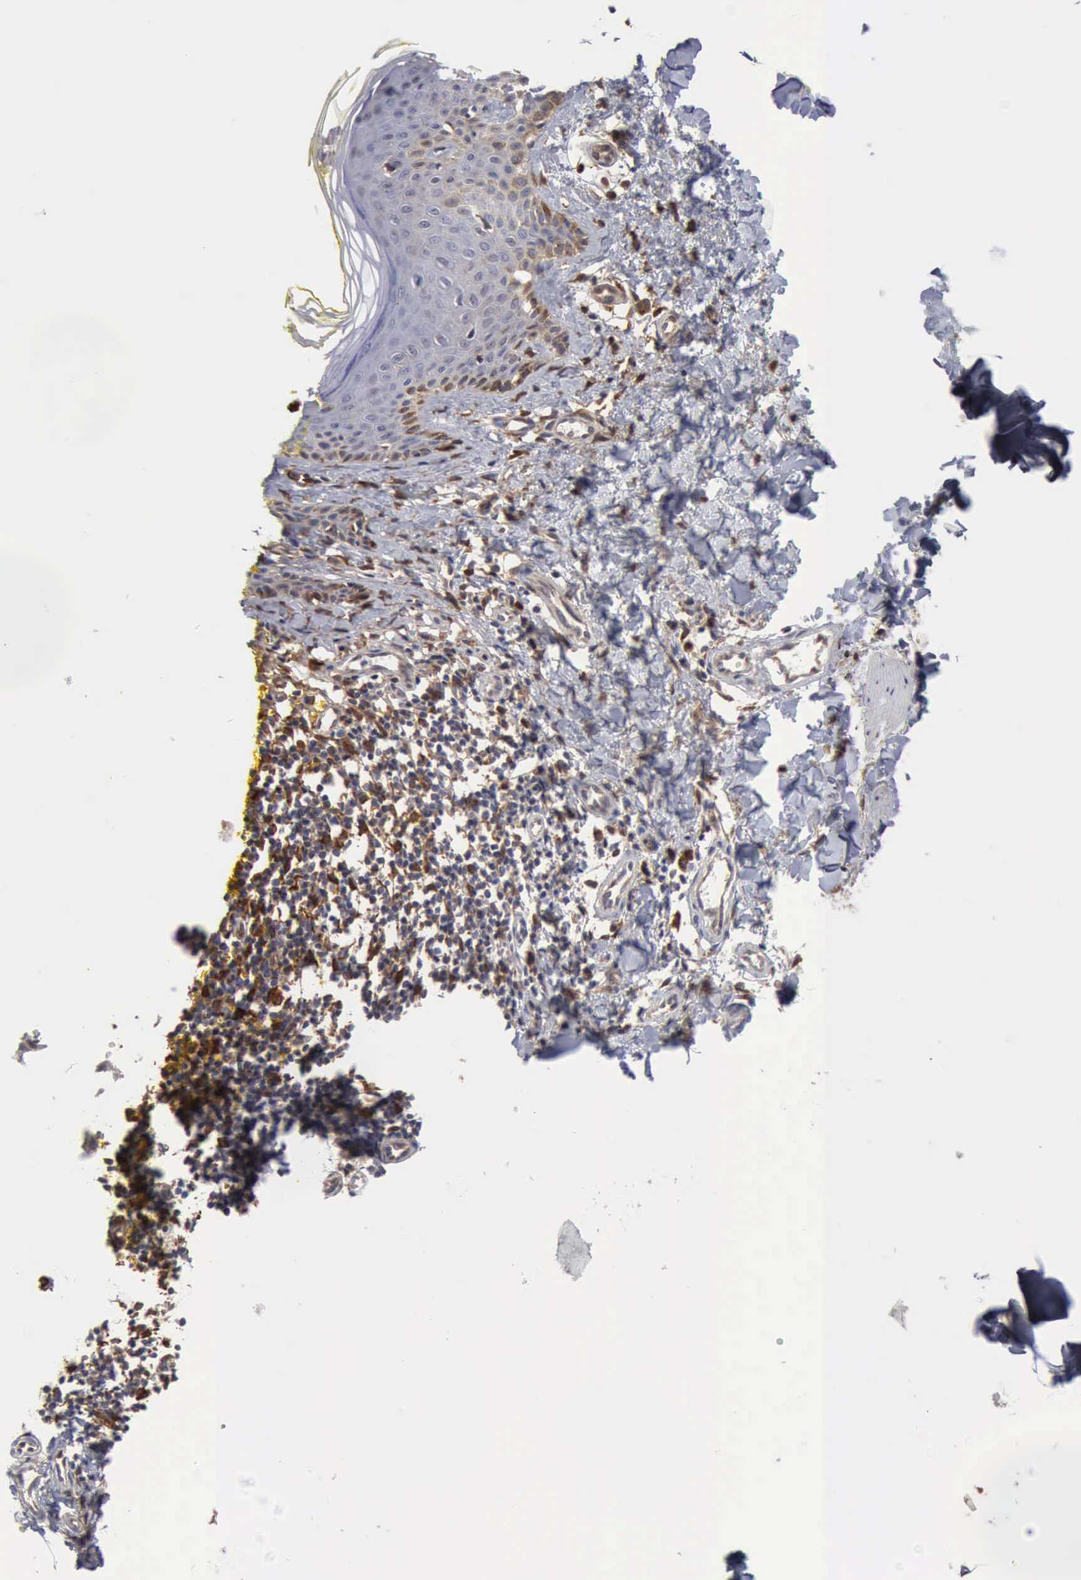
{"staining": {"intensity": "strong", "quantity": ">75%", "location": "cytoplasmic/membranous"}, "tissue": "melanoma", "cell_type": "Tumor cells", "image_type": "cancer", "snomed": [{"axis": "morphology", "description": "Malignant melanoma, NOS"}, {"axis": "topography", "description": "Skin"}], "caption": "A brown stain shows strong cytoplasmic/membranous staining of a protein in malignant melanoma tumor cells.", "gene": "APOL2", "patient": {"sex": "female", "age": 52}}